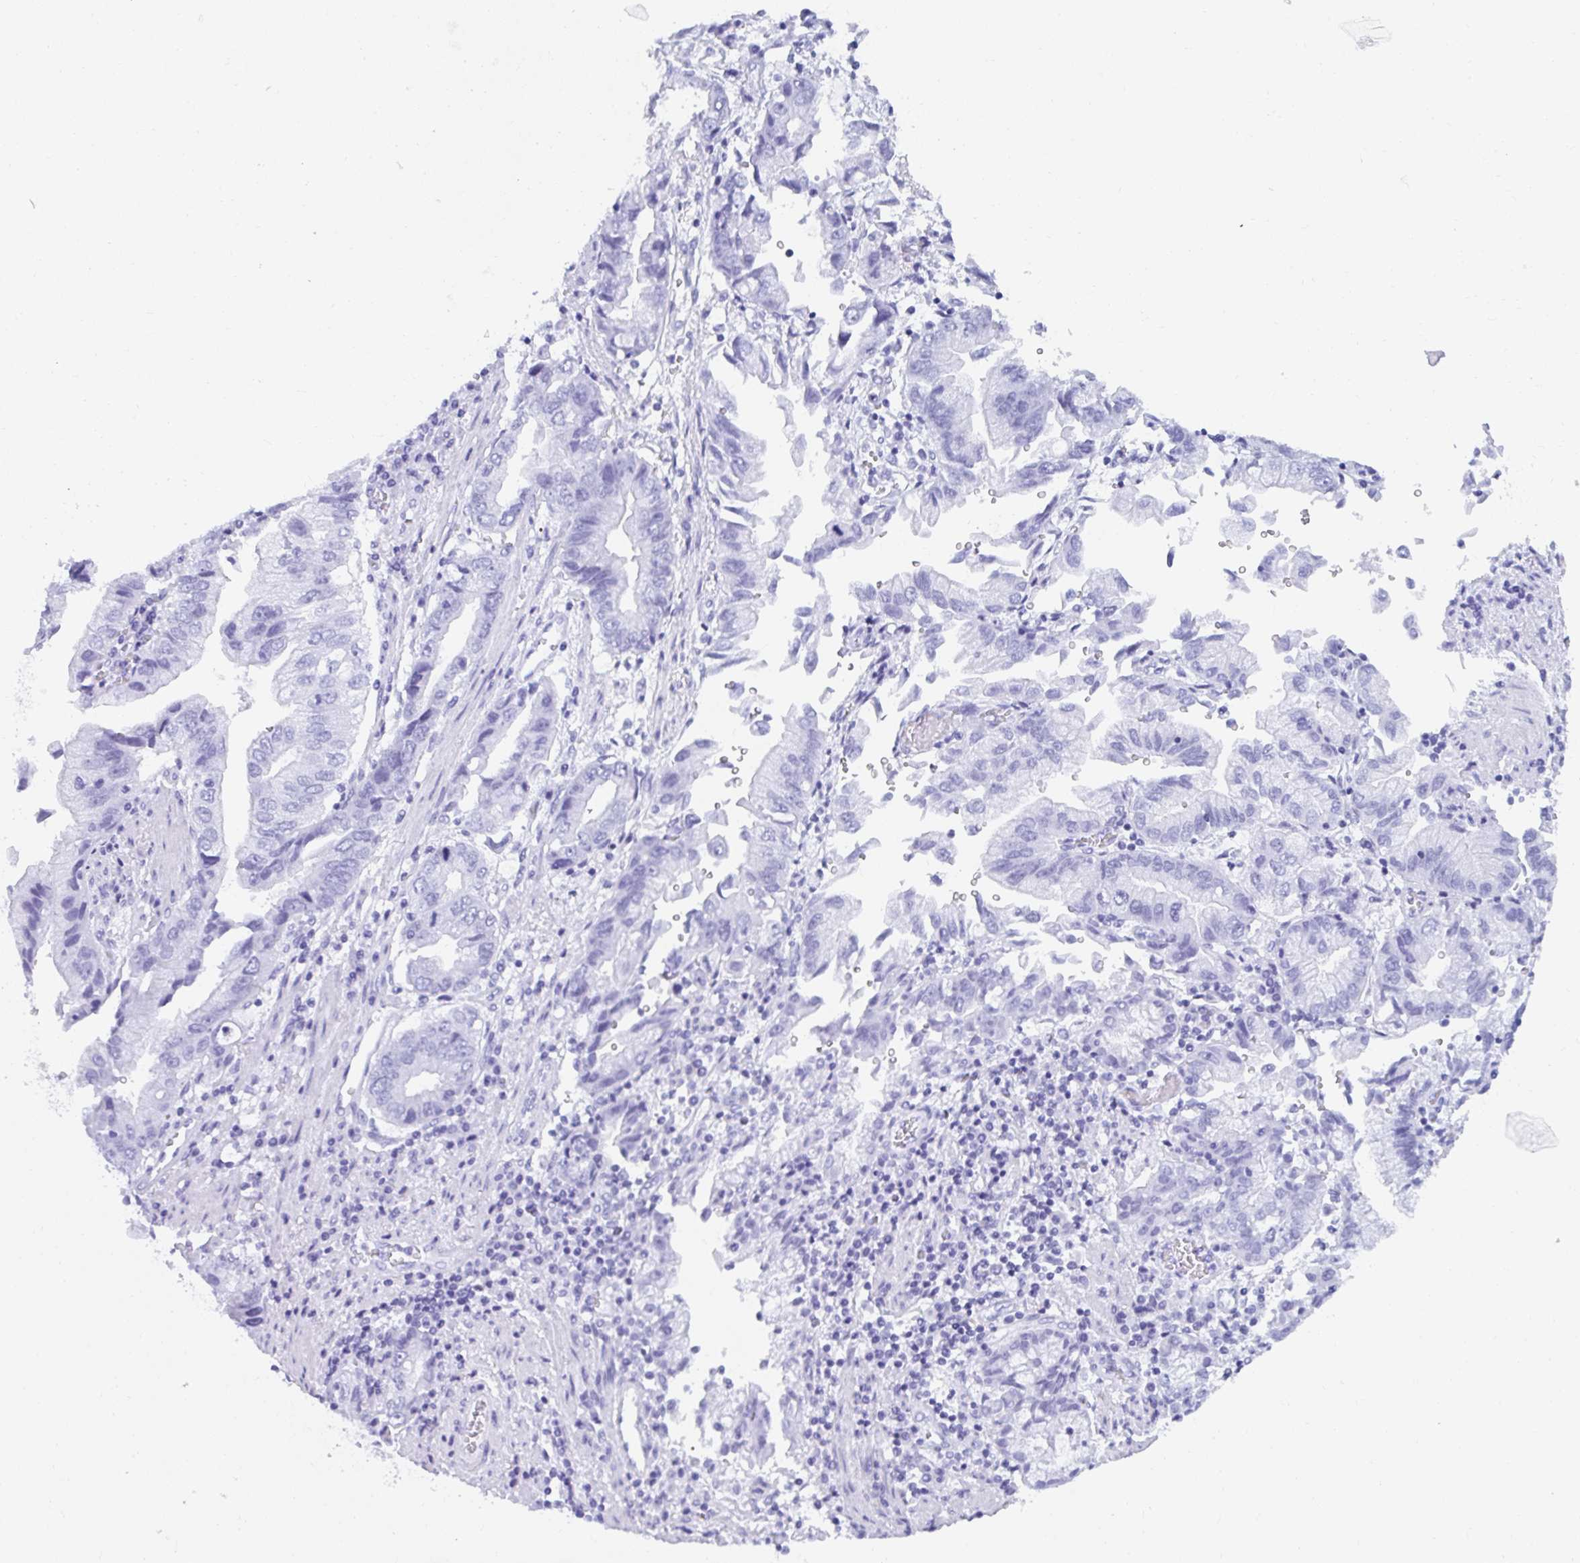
{"staining": {"intensity": "negative", "quantity": "none", "location": "none"}, "tissue": "stomach cancer", "cell_type": "Tumor cells", "image_type": "cancer", "snomed": [{"axis": "morphology", "description": "Adenocarcinoma, NOS"}, {"axis": "topography", "description": "Stomach"}], "caption": "The micrograph exhibits no significant staining in tumor cells of stomach cancer.", "gene": "PC", "patient": {"sex": "male", "age": 62}}